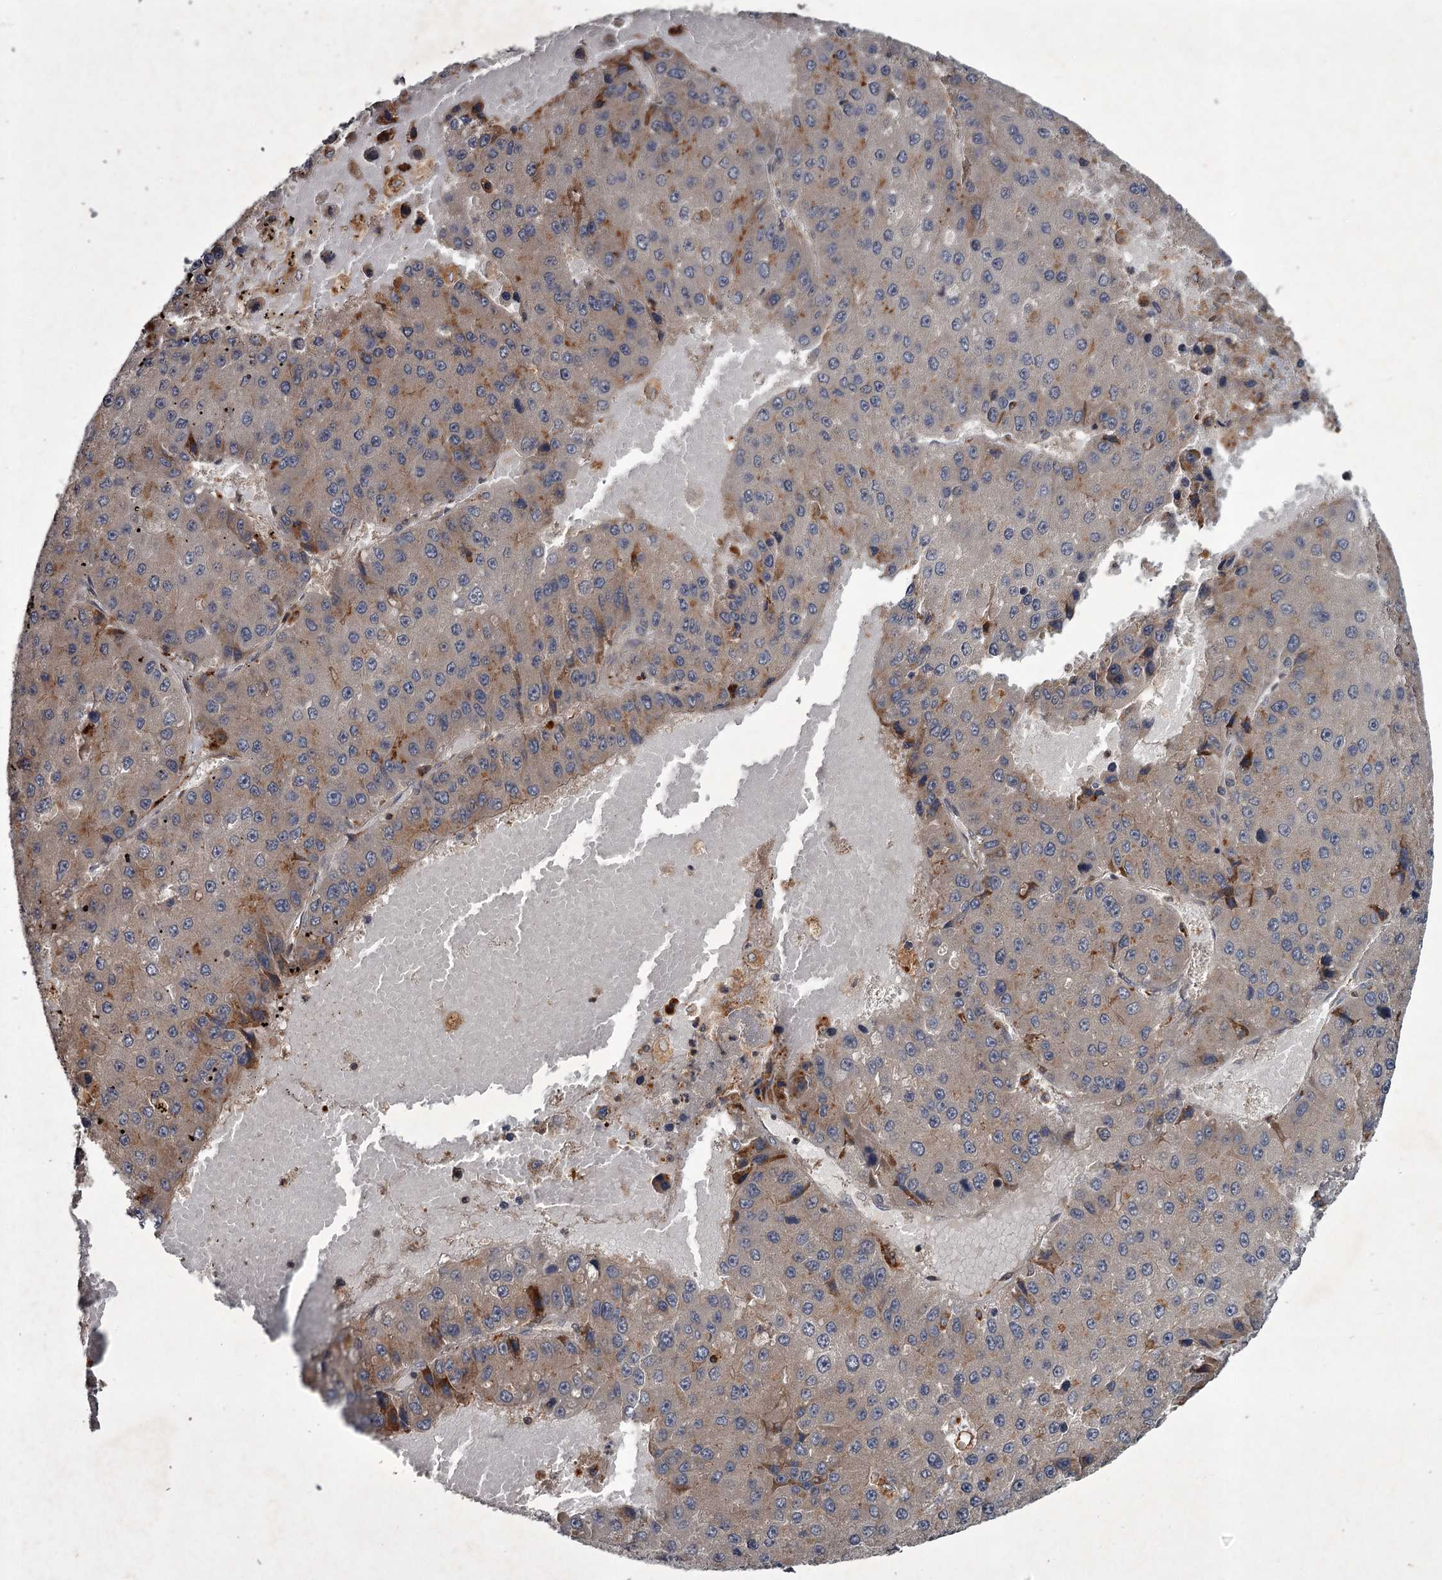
{"staining": {"intensity": "moderate", "quantity": "<25%", "location": "cytoplasmic/membranous"}, "tissue": "liver cancer", "cell_type": "Tumor cells", "image_type": "cancer", "snomed": [{"axis": "morphology", "description": "Carcinoma, Hepatocellular, NOS"}, {"axis": "topography", "description": "Liver"}], "caption": "Liver cancer tissue shows moderate cytoplasmic/membranous expression in about <25% of tumor cells, visualized by immunohistochemistry. (brown staining indicates protein expression, while blue staining denotes nuclei).", "gene": "UNC93B1", "patient": {"sex": "female", "age": 73}}